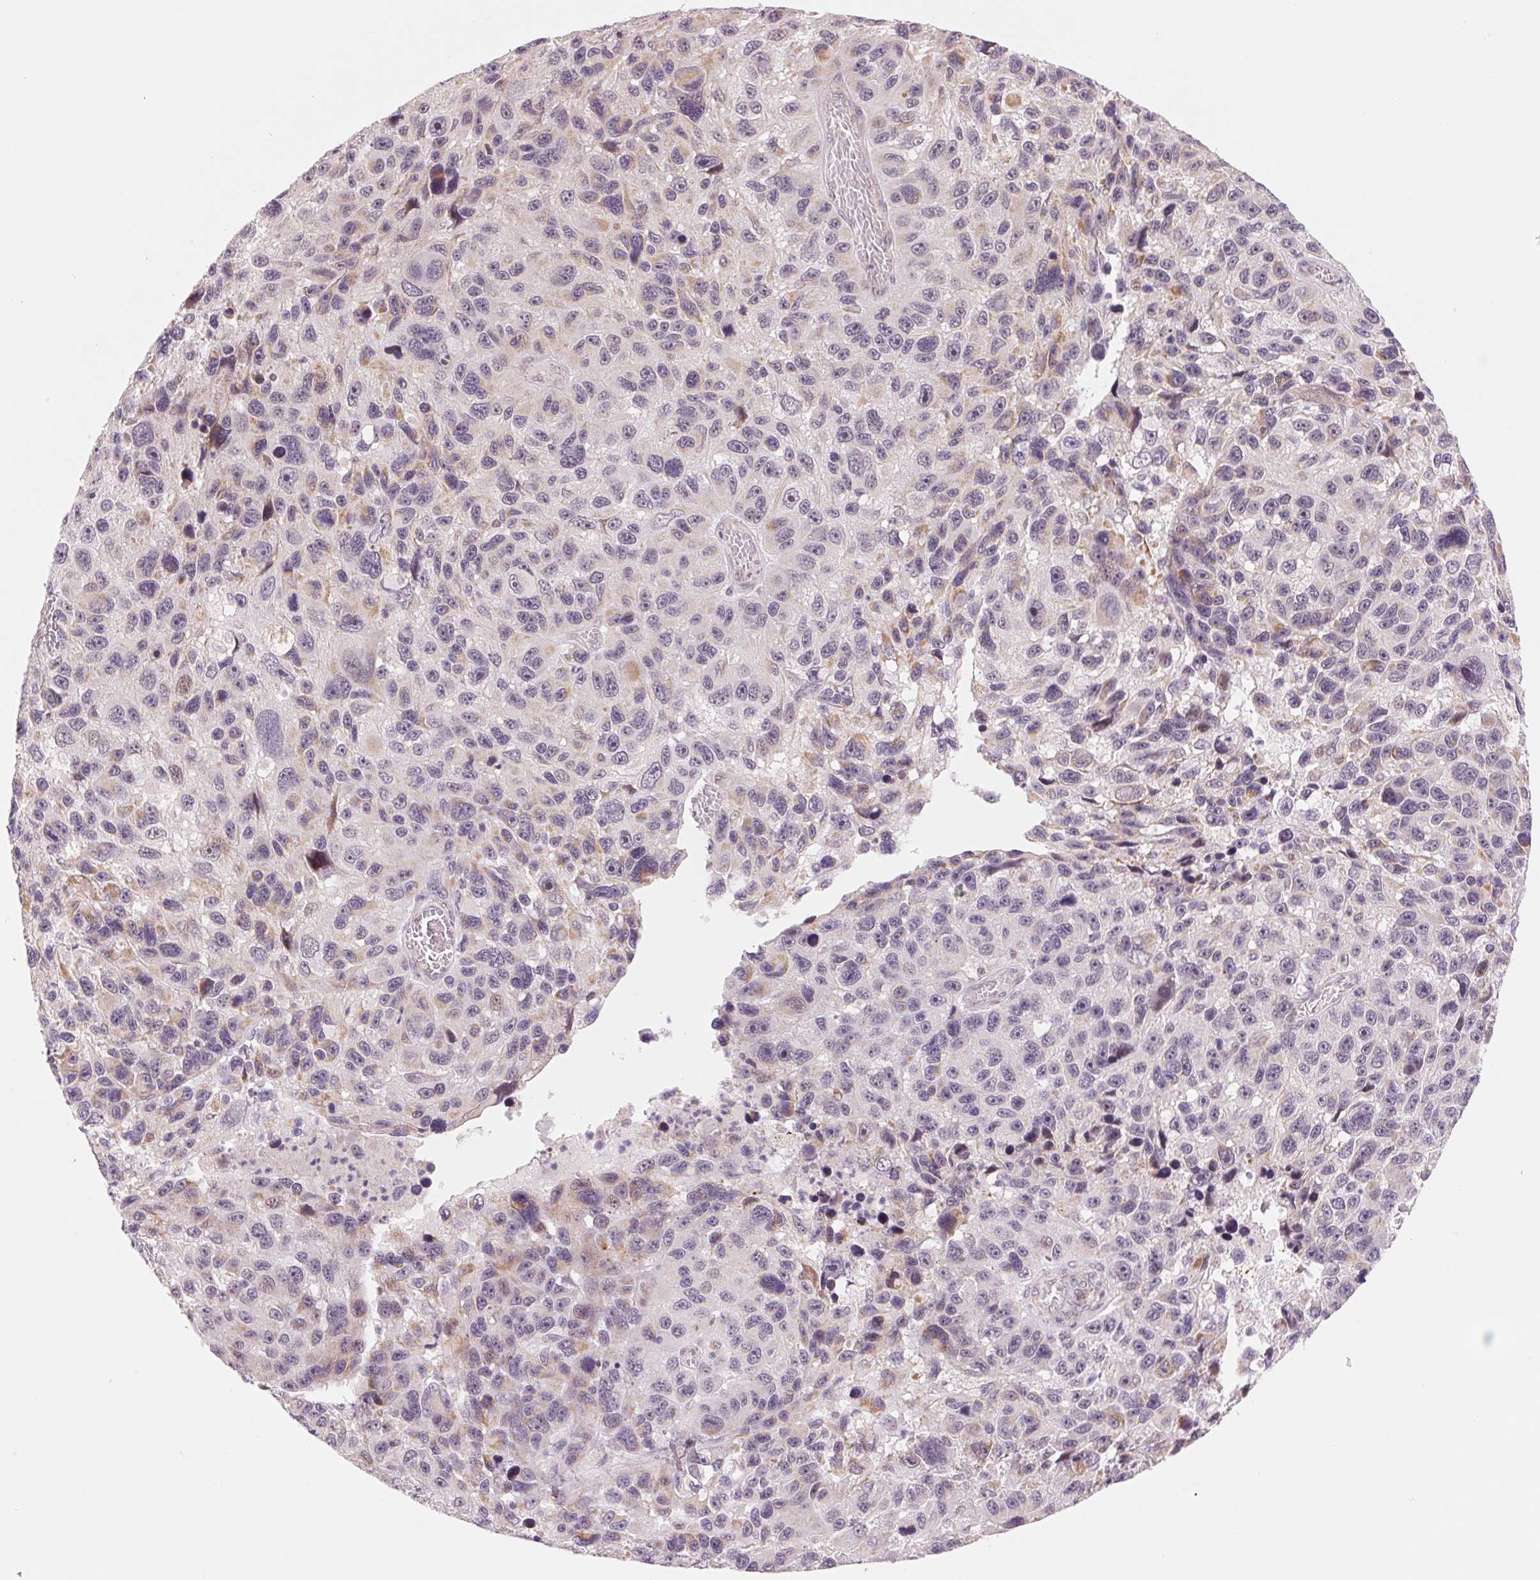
{"staining": {"intensity": "negative", "quantity": "none", "location": "none"}, "tissue": "melanoma", "cell_type": "Tumor cells", "image_type": "cancer", "snomed": [{"axis": "morphology", "description": "Malignant melanoma, NOS"}, {"axis": "topography", "description": "Skin"}], "caption": "Immunohistochemical staining of malignant melanoma shows no significant expression in tumor cells.", "gene": "ARHGAP32", "patient": {"sex": "male", "age": 53}}